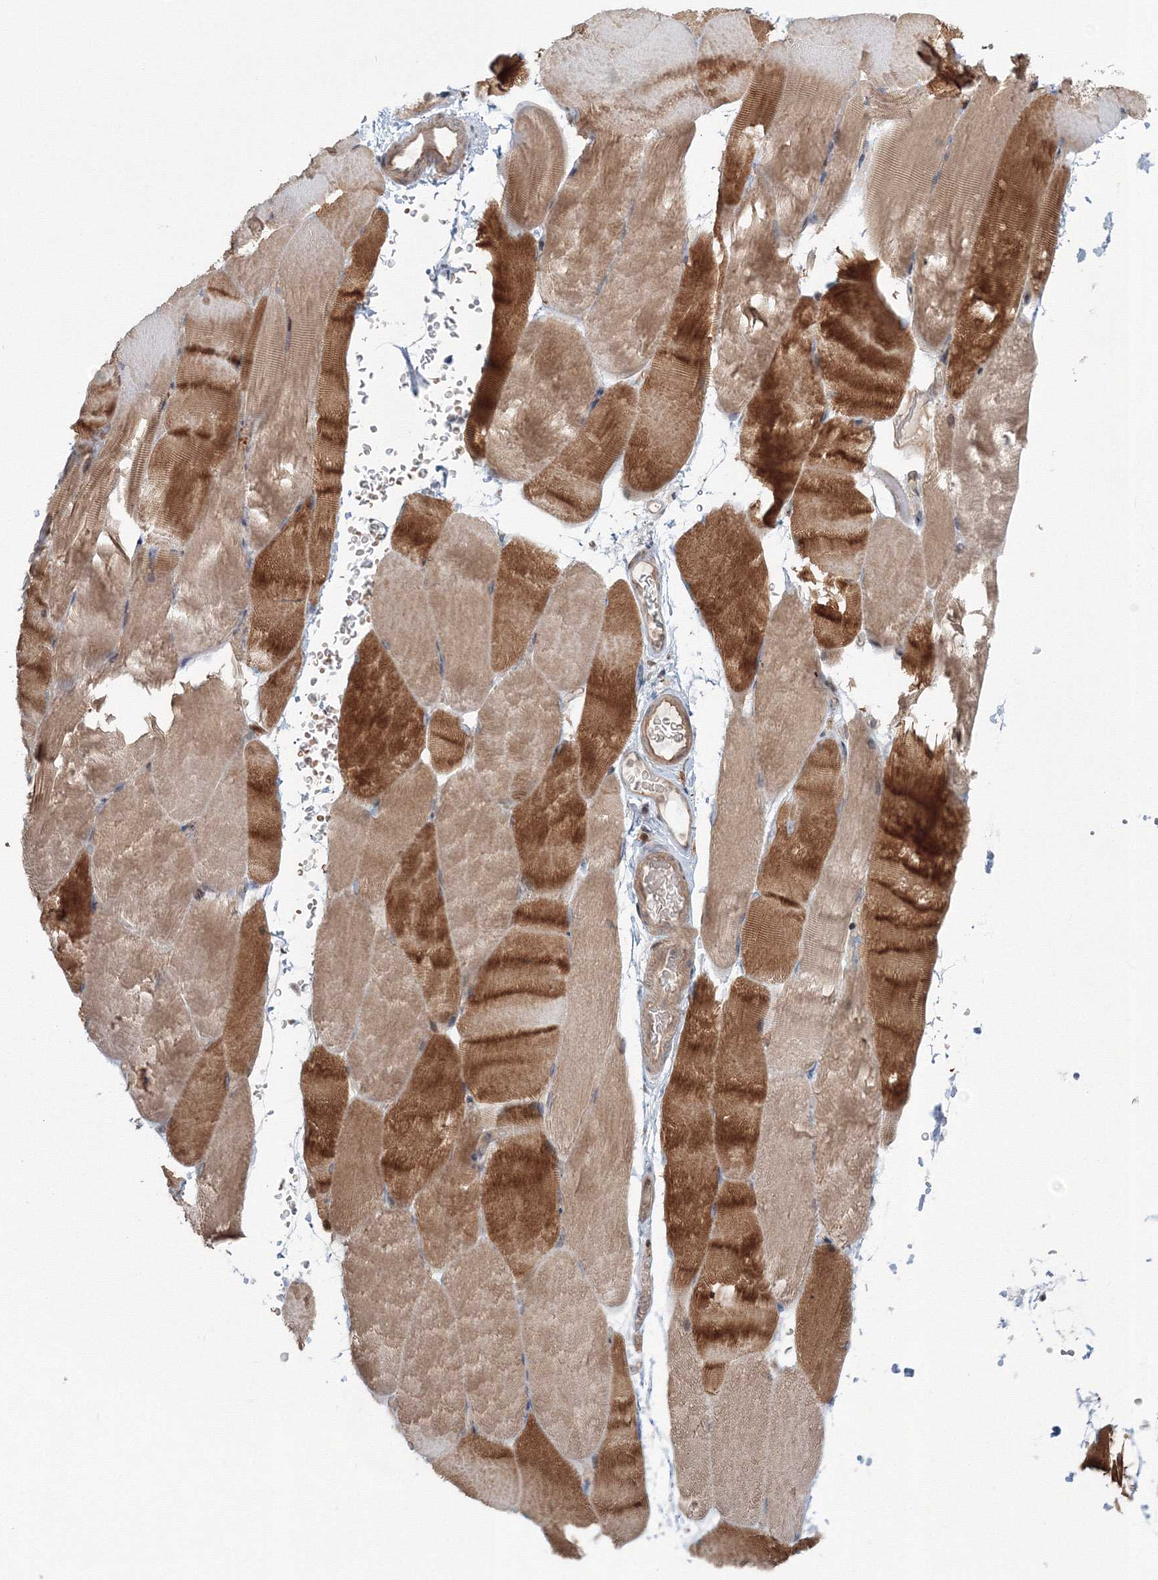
{"staining": {"intensity": "moderate", "quantity": "25%-75%", "location": "cytoplasmic/membranous"}, "tissue": "skeletal muscle", "cell_type": "Myocytes", "image_type": "normal", "snomed": [{"axis": "morphology", "description": "Normal tissue, NOS"}, {"axis": "topography", "description": "Skeletal muscle"}, {"axis": "topography", "description": "Parathyroid gland"}], "caption": "IHC of benign human skeletal muscle exhibits medium levels of moderate cytoplasmic/membranous expression in about 25%-75% of myocytes. IHC stains the protein of interest in brown and the nuclei are stained blue.", "gene": "MKRN2", "patient": {"sex": "female", "age": 37}}